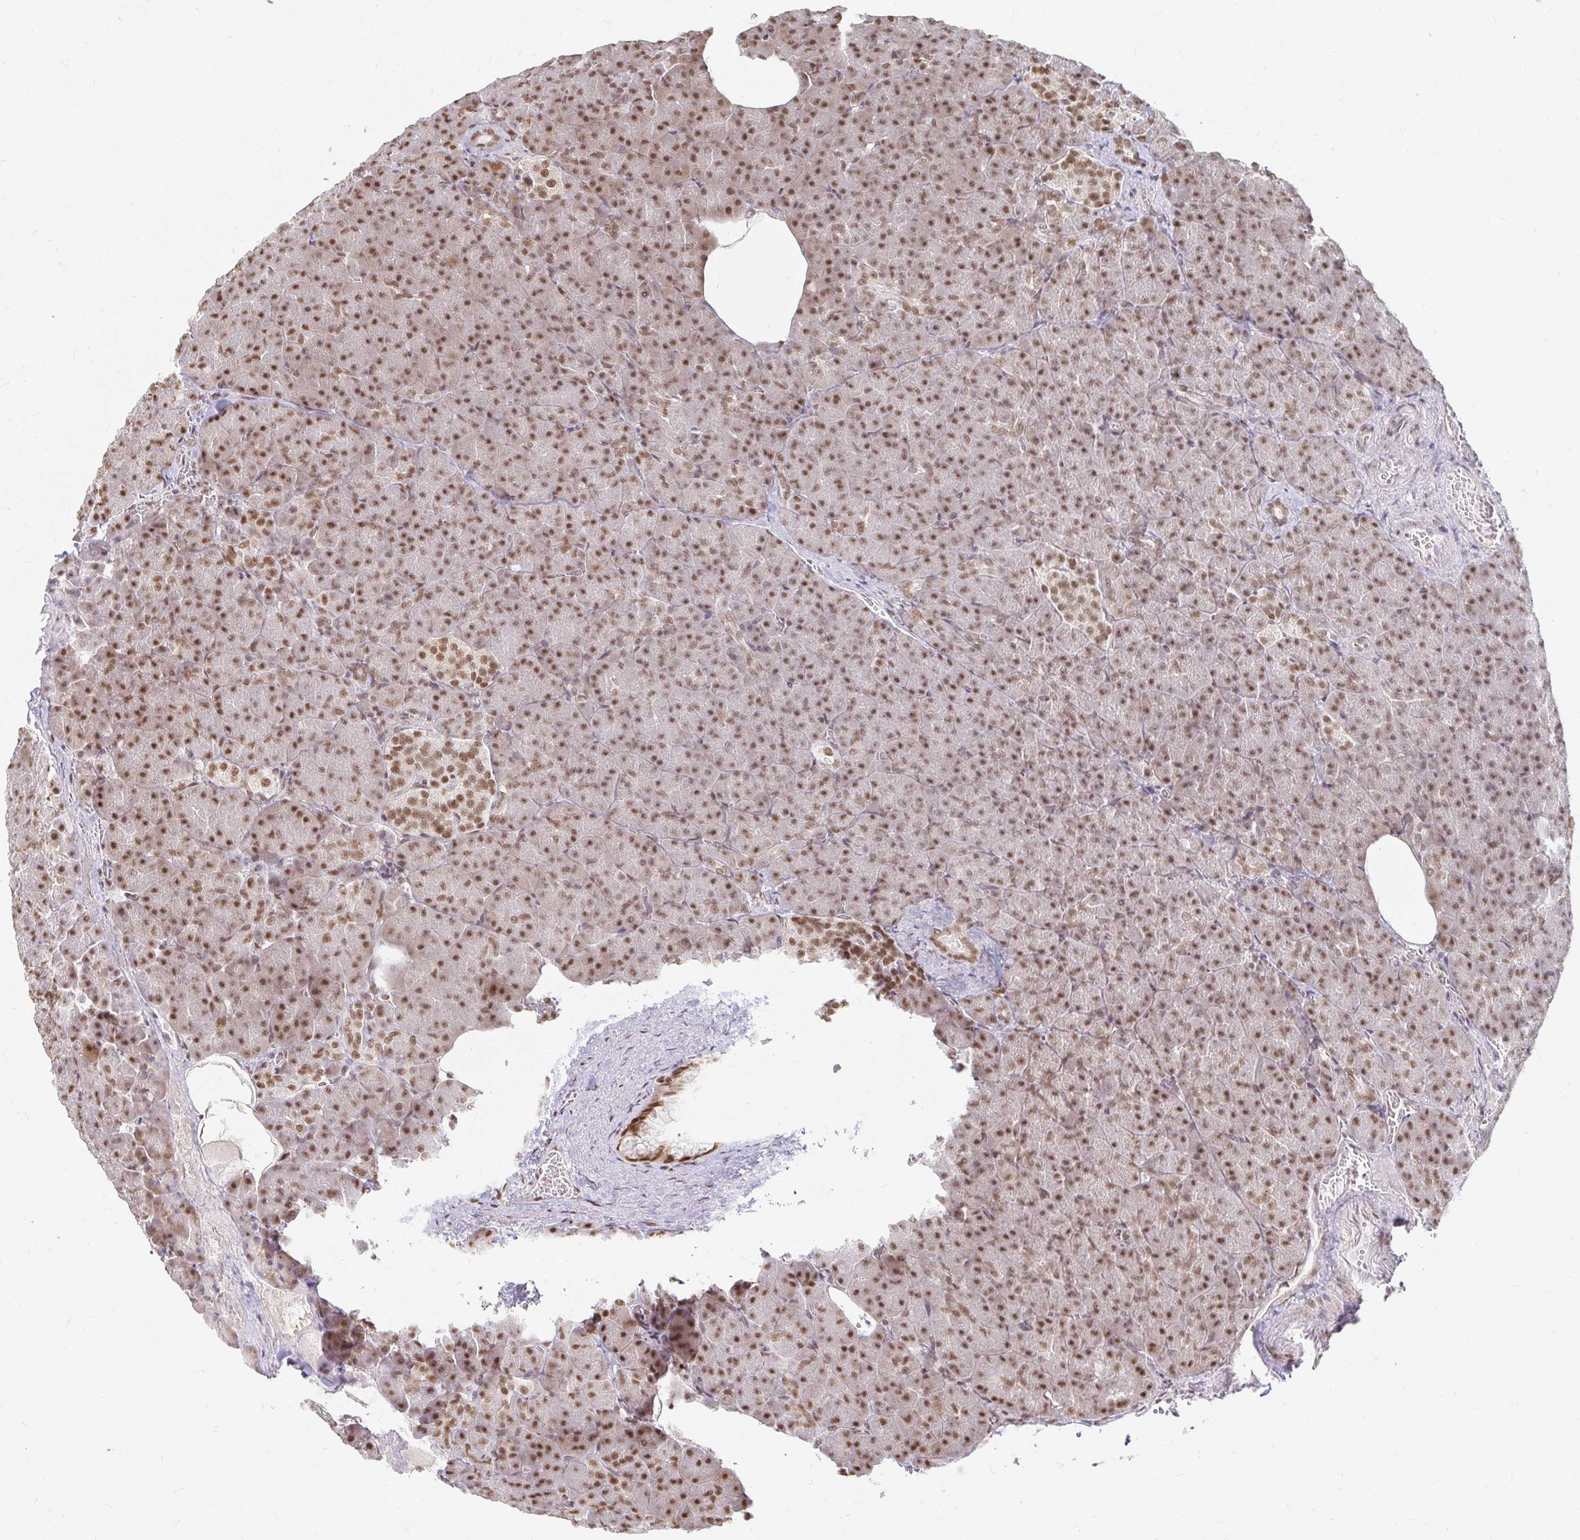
{"staining": {"intensity": "strong", "quantity": ">75%", "location": "nuclear"}, "tissue": "pancreas", "cell_type": "Exocrine glandular cells", "image_type": "normal", "snomed": [{"axis": "morphology", "description": "Normal tissue, NOS"}, {"axis": "topography", "description": "Pancreas"}], "caption": "Protein analysis of normal pancreas displays strong nuclear expression in approximately >75% of exocrine glandular cells.", "gene": "HNRNPU", "patient": {"sex": "female", "age": 74}}